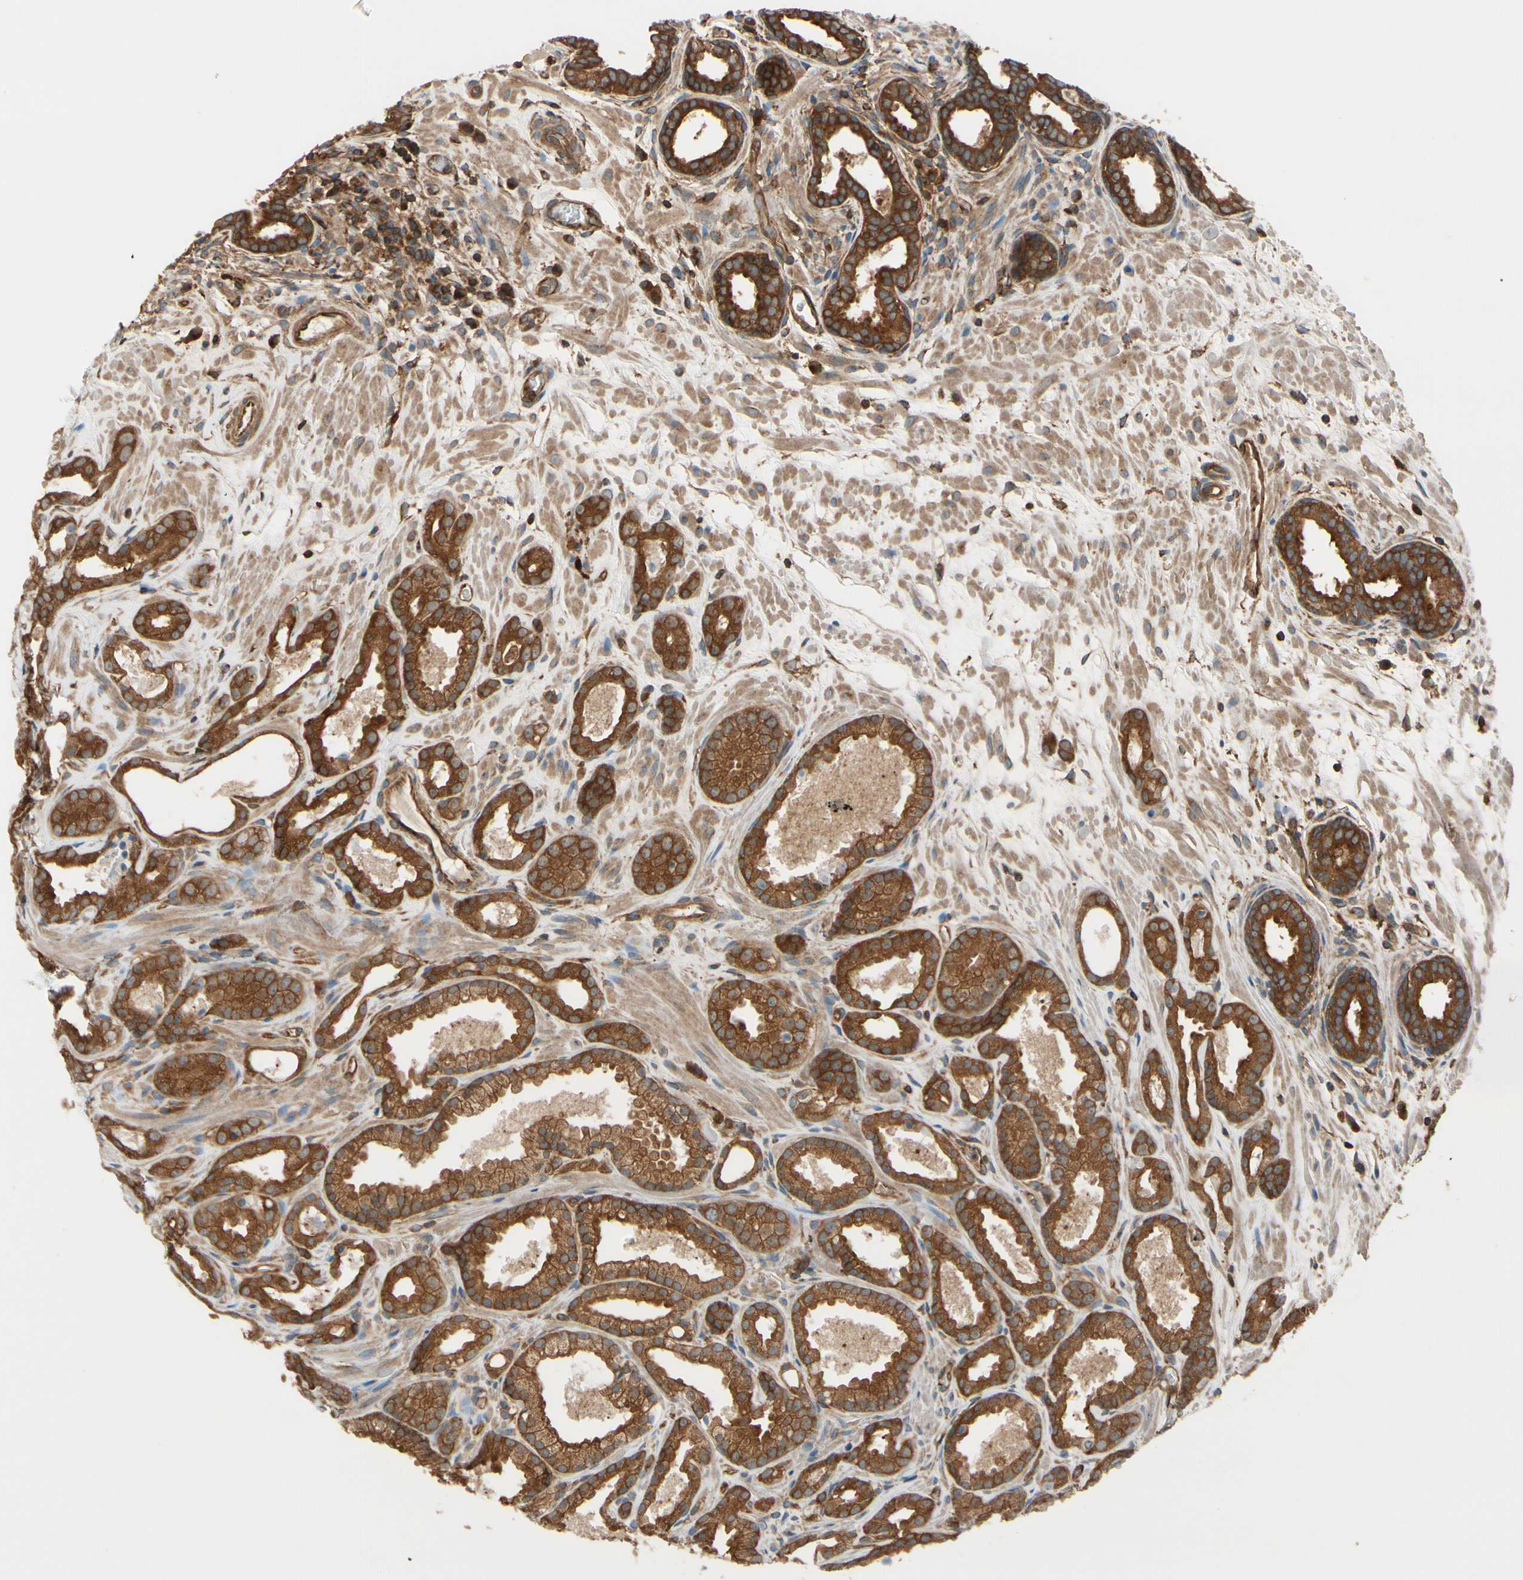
{"staining": {"intensity": "moderate", "quantity": ">75%", "location": "none"}, "tissue": "prostate cancer", "cell_type": "Tumor cells", "image_type": "cancer", "snomed": [{"axis": "morphology", "description": "Adenocarcinoma, Low grade"}, {"axis": "topography", "description": "Prostate"}], "caption": "Tumor cells exhibit moderate None staining in approximately >75% of cells in prostate cancer (low-grade adenocarcinoma).", "gene": "EPS15", "patient": {"sex": "male", "age": 57}}